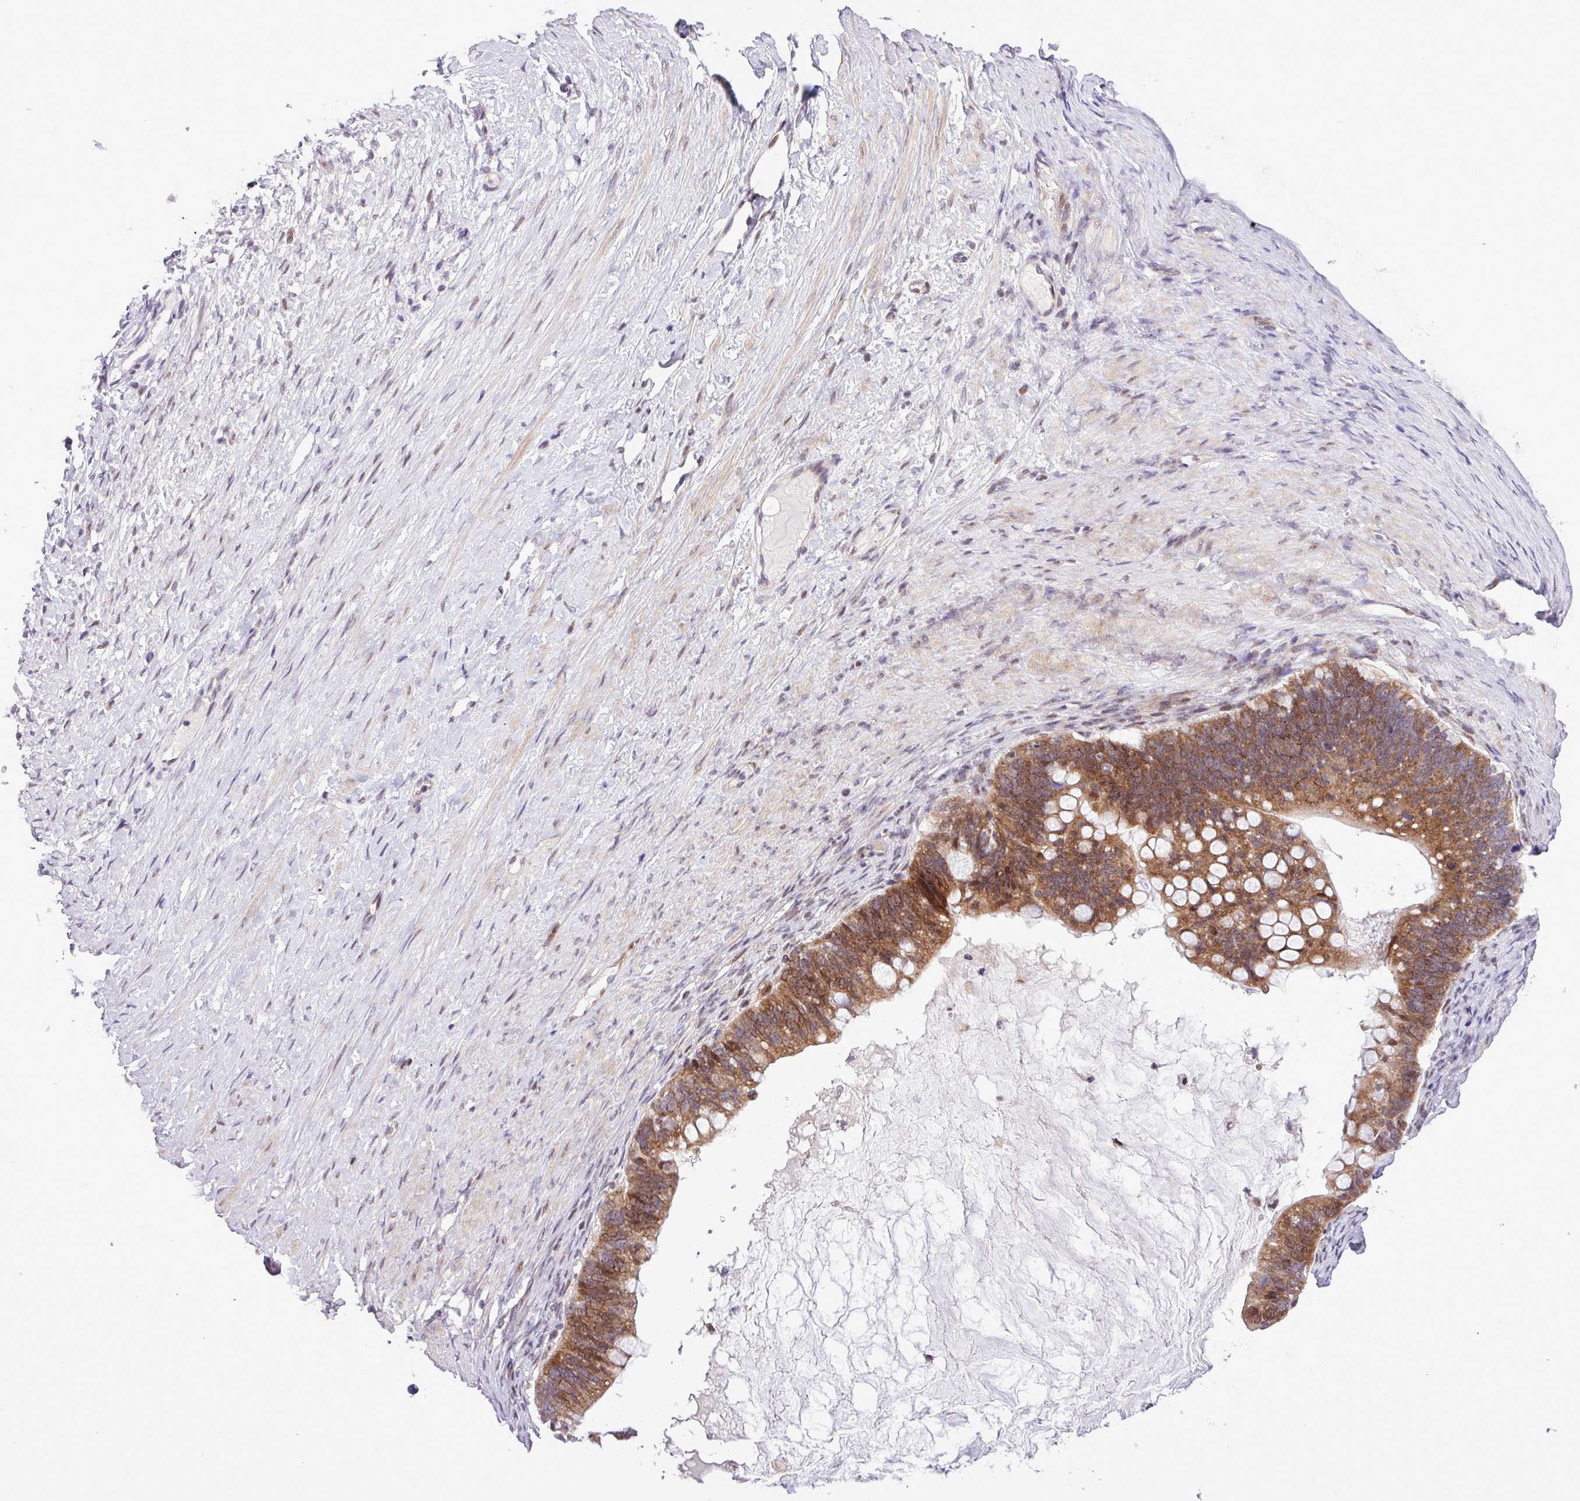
{"staining": {"intensity": "moderate", "quantity": ">75%", "location": "cytoplasmic/membranous"}, "tissue": "ovarian cancer", "cell_type": "Tumor cells", "image_type": "cancer", "snomed": [{"axis": "morphology", "description": "Cystadenocarcinoma, mucinous, NOS"}, {"axis": "topography", "description": "Ovary"}], "caption": "High-magnification brightfield microscopy of ovarian cancer stained with DAB (3,3'-diaminobenzidine) (brown) and counterstained with hematoxylin (blue). tumor cells exhibit moderate cytoplasmic/membranous staining is appreciated in about>75% of cells.", "gene": "ZNF354A", "patient": {"sex": "female", "age": 61}}